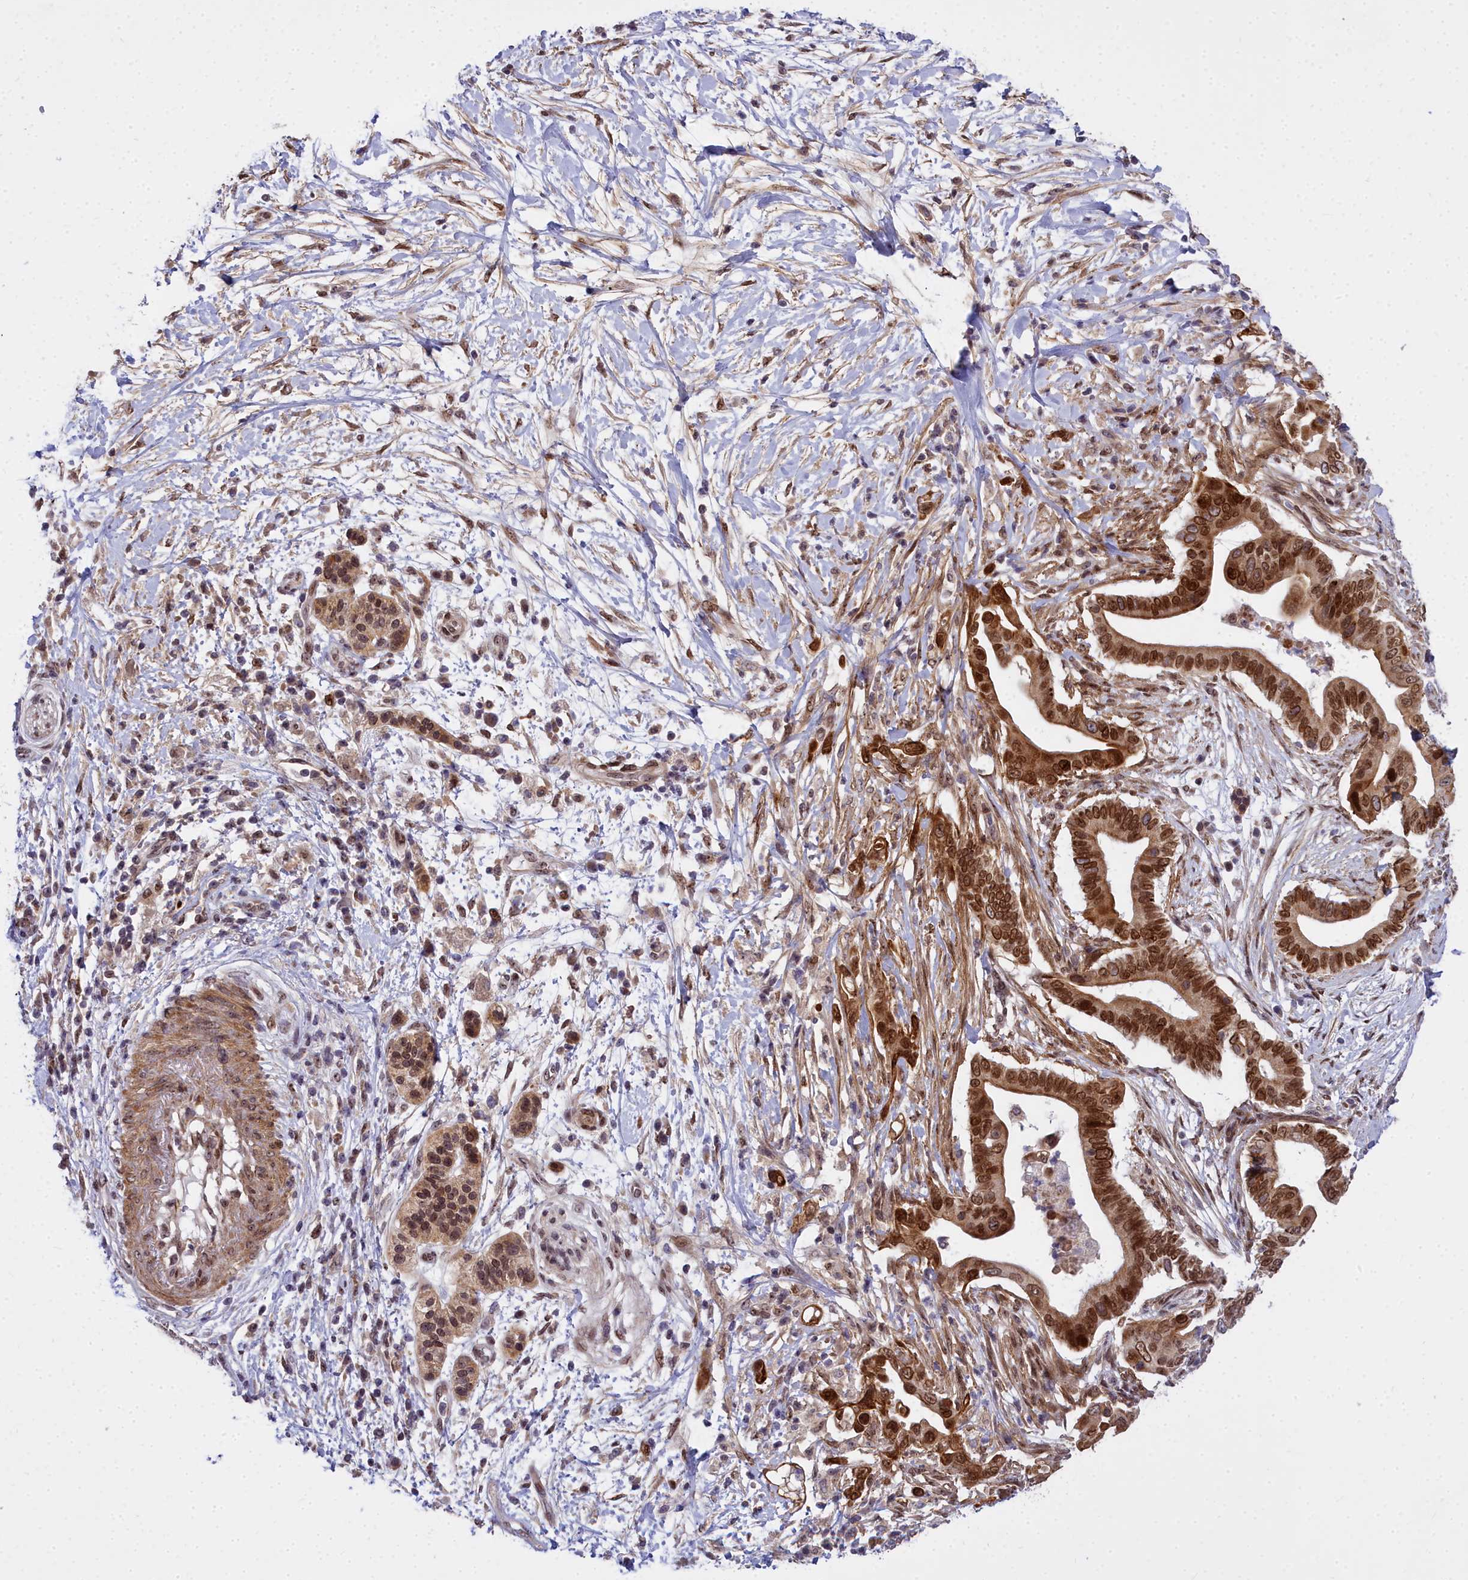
{"staining": {"intensity": "strong", "quantity": ">75%", "location": "cytoplasmic/membranous,nuclear"}, "tissue": "pancreatic cancer", "cell_type": "Tumor cells", "image_type": "cancer", "snomed": [{"axis": "morphology", "description": "Adenocarcinoma, NOS"}, {"axis": "topography", "description": "Pancreas"}], "caption": "Immunohistochemical staining of human adenocarcinoma (pancreatic) demonstrates strong cytoplasmic/membranous and nuclear protein staining in approximately >75% of tumor cells.", "gene": "ABCB8", "patient": {"sex": "male", "age": 68}}